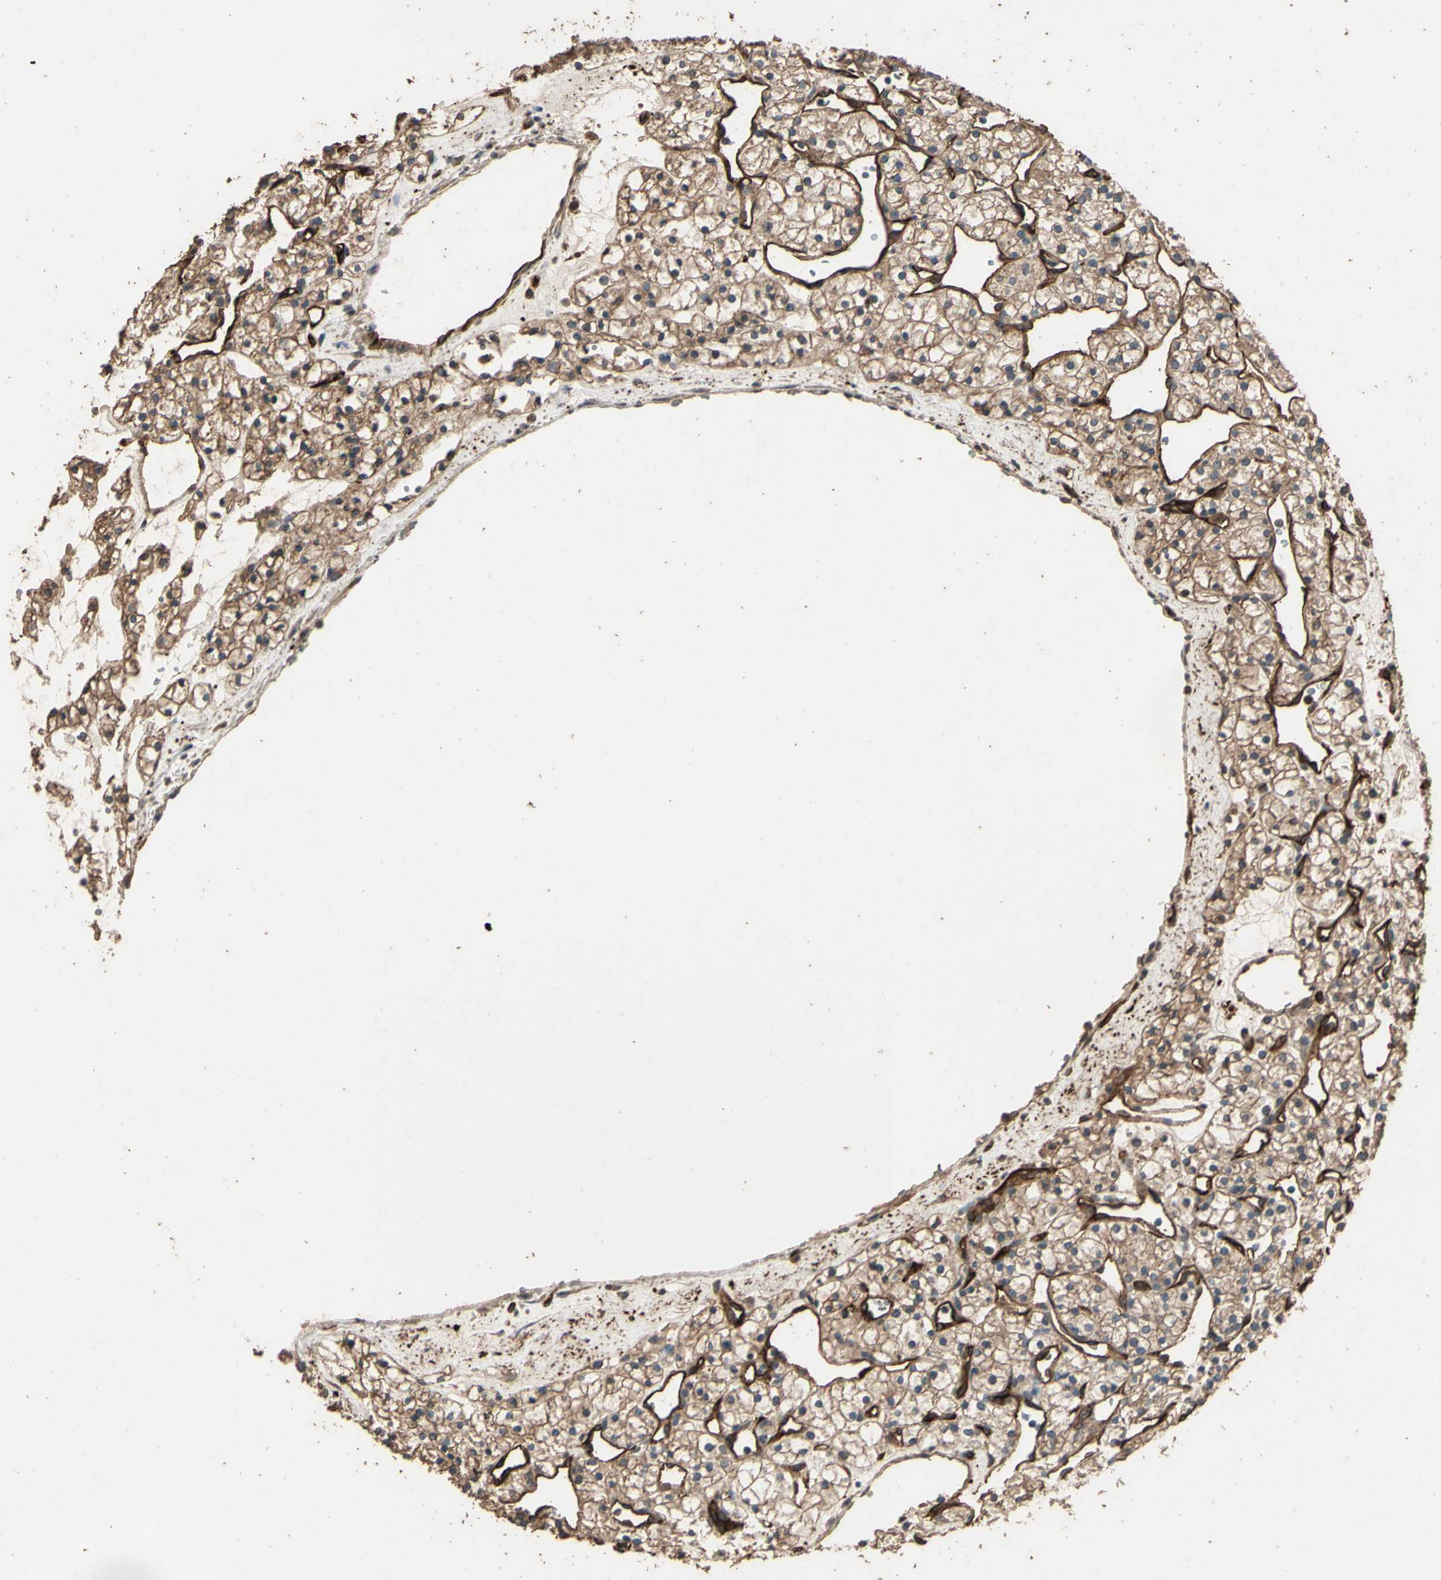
{"staining": {"intensity": "moderate", "quantity": "25%-75%", "location": "cytoplasmic/membranous"}, "tissue": "renal cancer", "cell_type": "Tumor cells", "image_type": "cancer", "snomed": [{"axis": "morphology", "description": "Adenocarcinoma, NOS"}, {"axis": "topography", "description": "Kidney"}], "caption": "Renal adenocarcinoma stained with IHC reveals moderate cytoplasmic/membranous expression in about 25%-75% of tumor cells.", "gene": "TSPO", "patient": {"sex": "female", "age": 60}}